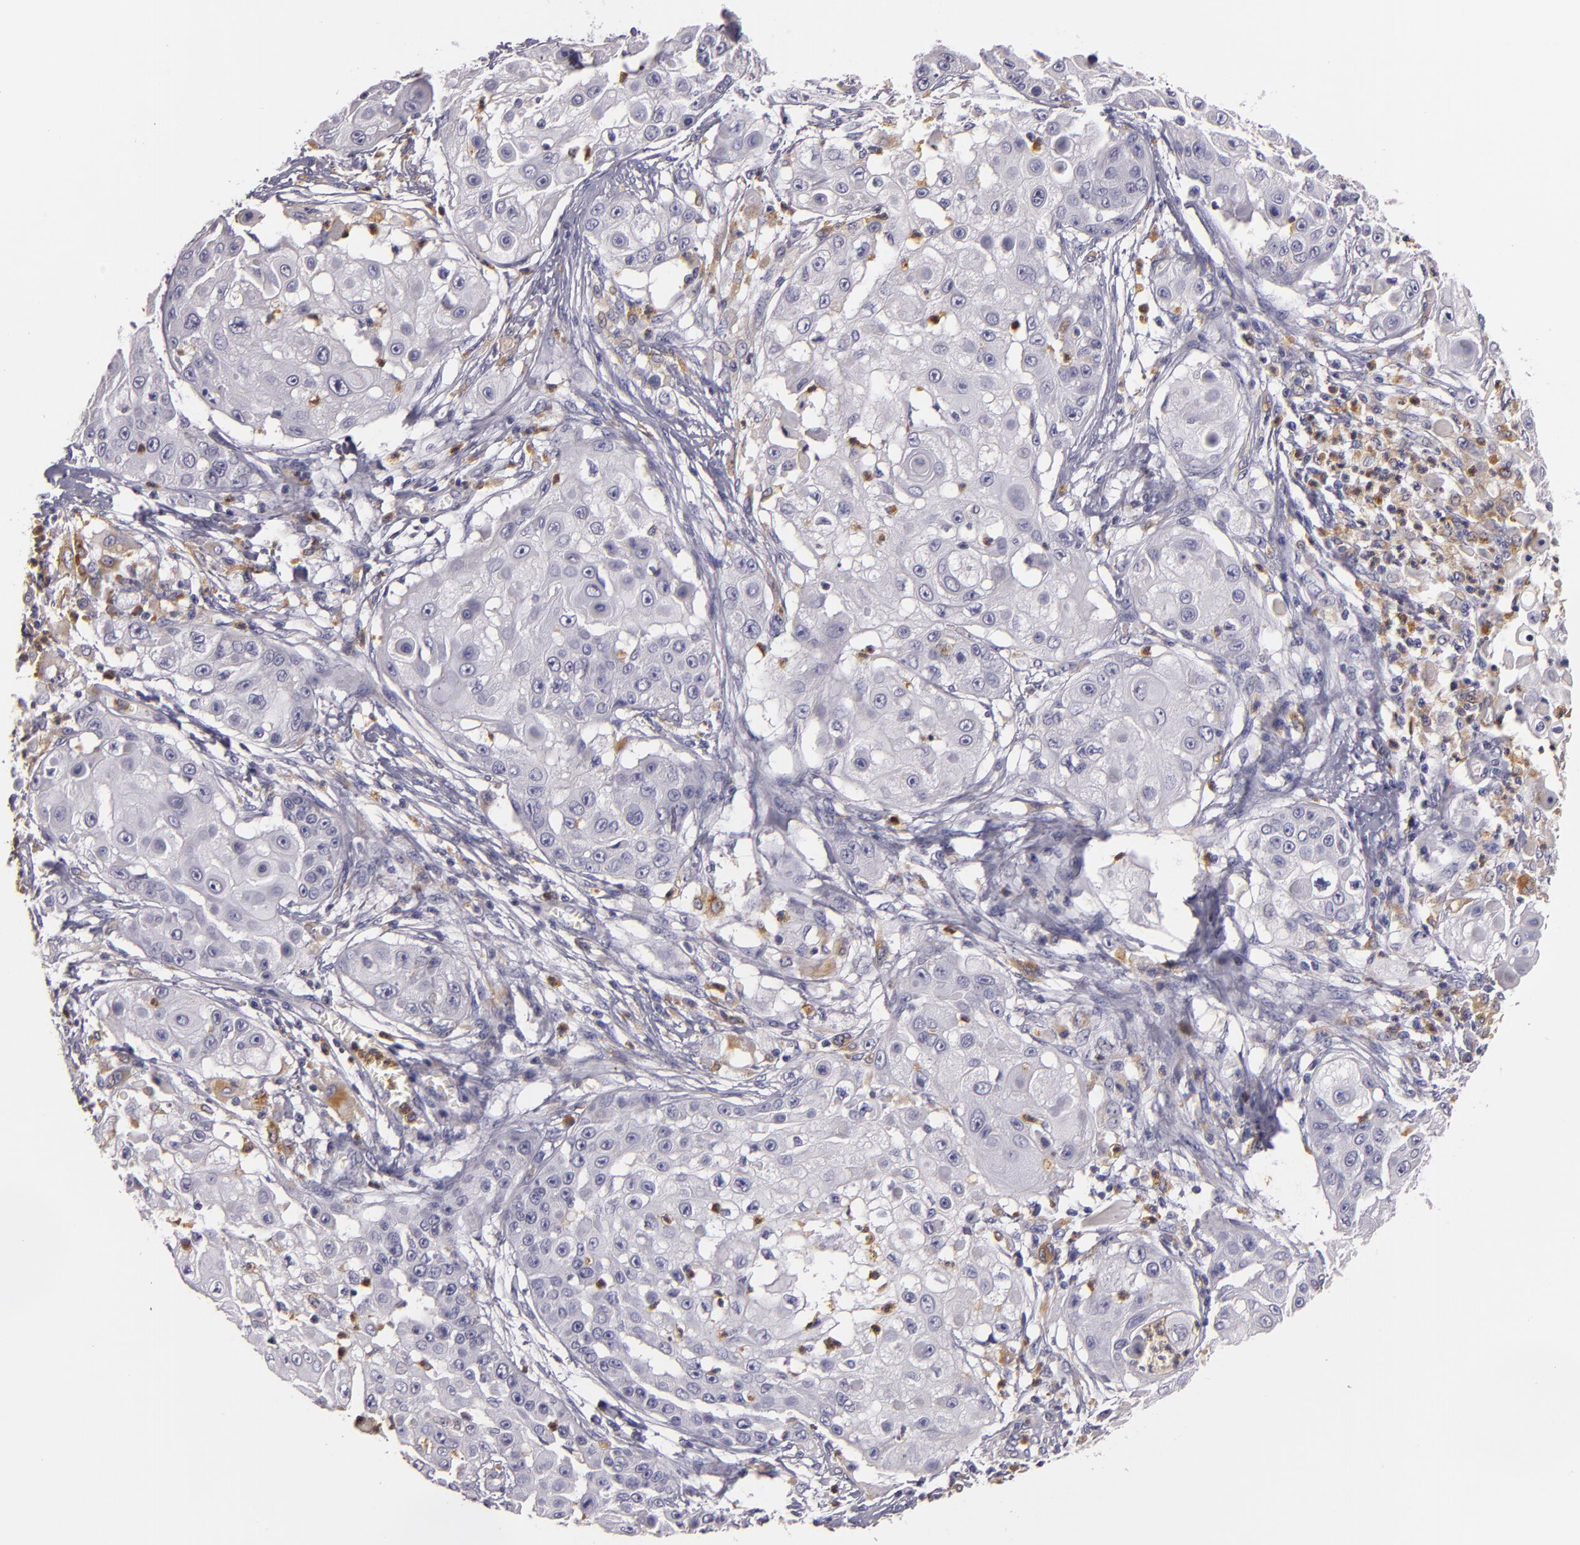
{"staining": {"intensity": "negative", "quantity": "none", "location": "none"}, "tissue": "skin cancer", "cell_type": "Tumor cells", "image_type": "cancer", "snomed": [{"axis": "morphology", "description": "Squamous cell carcinoma, NOS"}, {"axis": "topography", "description": "Skin"}], "caption": "IHC micrograph of skin cancer stained for a protein (brown), which reveals no expression in tumor cells.", "gene": "TLR8", "patient": {"sex": "female", "age": 57}}